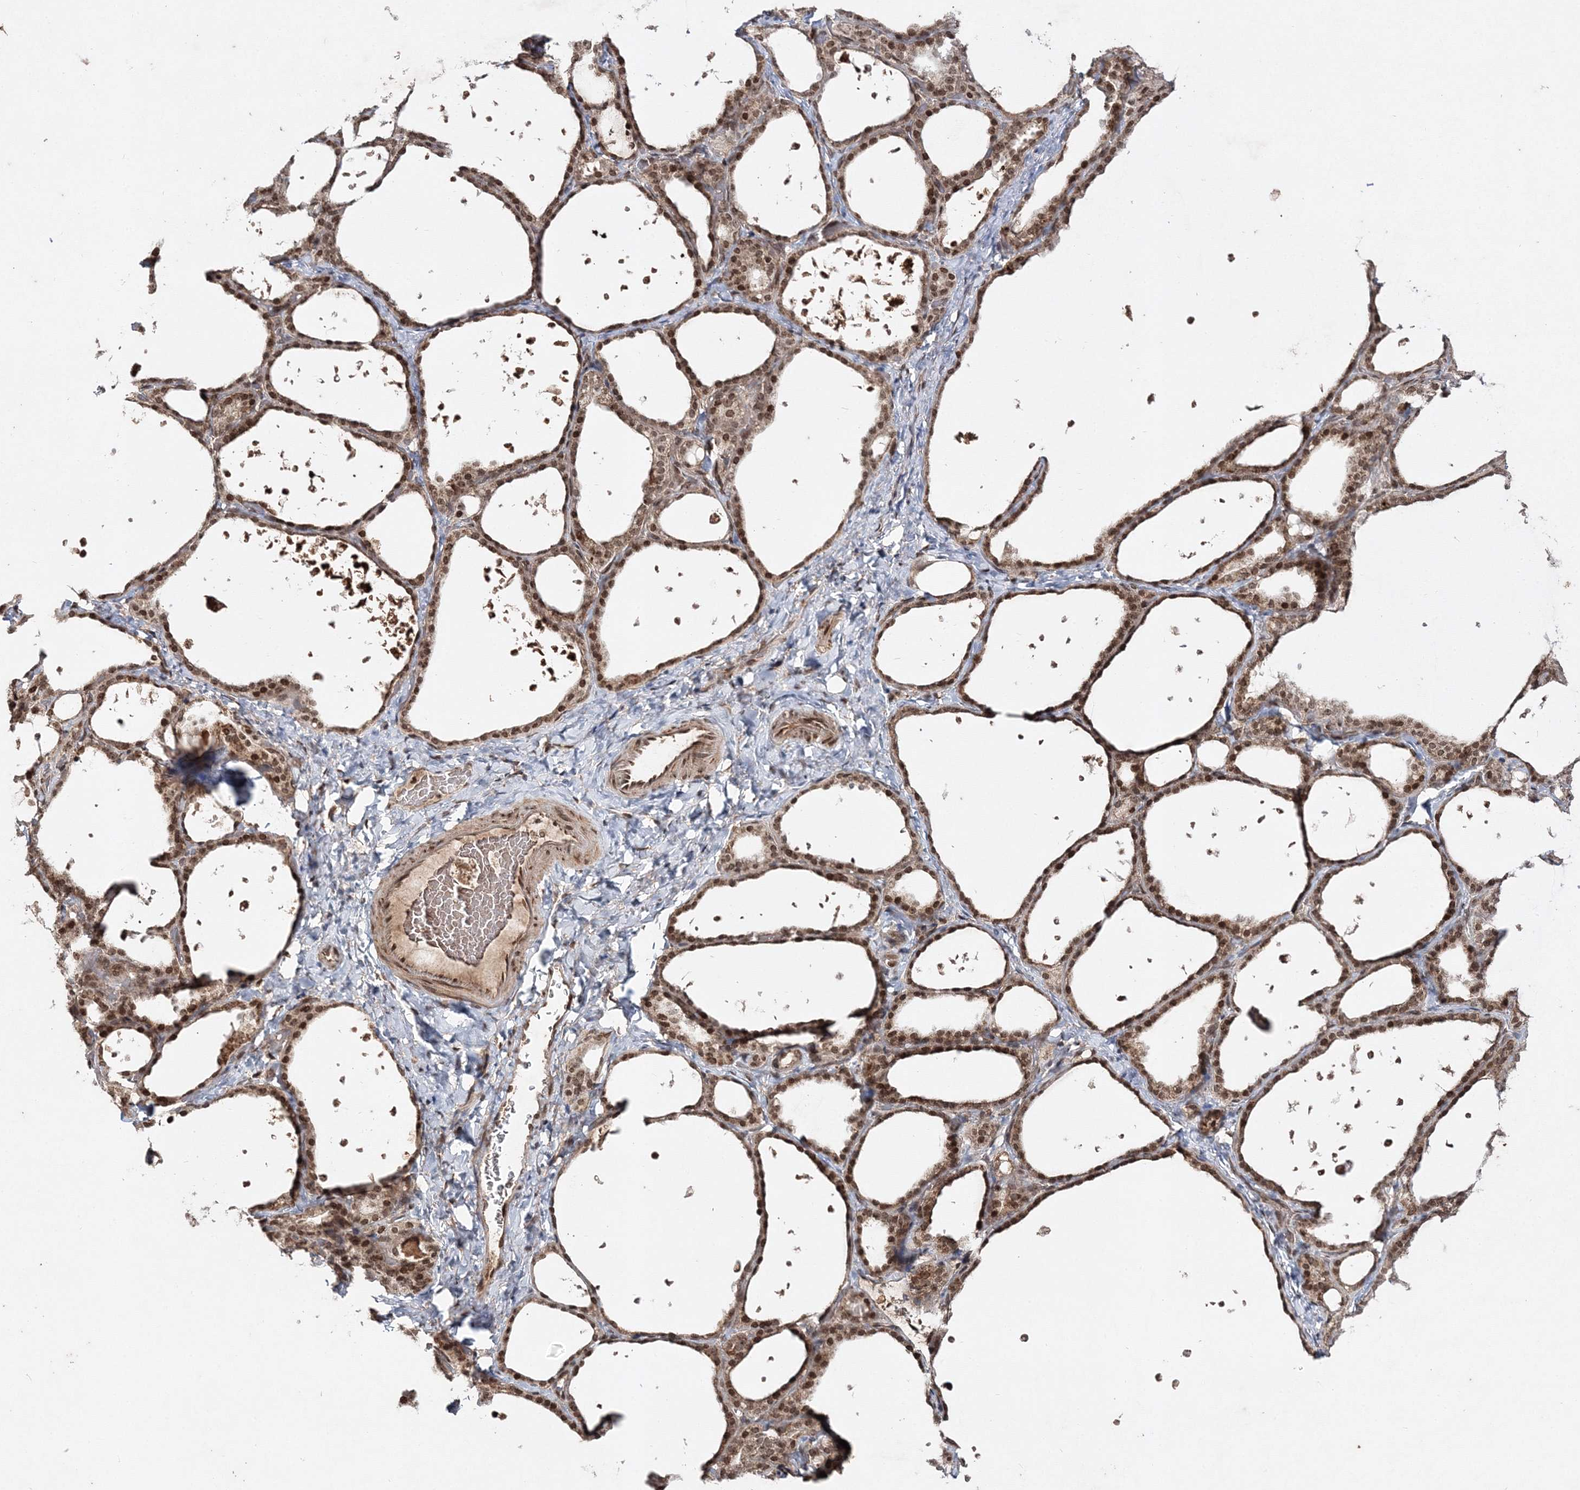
{"staining": {"intensity": "moderate", "quantity": ">75%", "location": "cytoplasmic/membranous,nuclear"}, "tissue": "thyroid gland", "cell_type": "Glandular cells", "image_type": "normal", "snomed": [{"axis": "morphology", "description": "Normal tissue, NOS"}, {"axis": "topography", "description": "Thyroid gland"}], "caption": "Immunohistochemistry (IHC) of benign human thyroid gland reveals medium levels of moderate cytoplasmic/membranous,nuclear staining in about >75% of glandular cells.", "gene": "CARM1", "patient": {"sex": "female", "age": 44}}